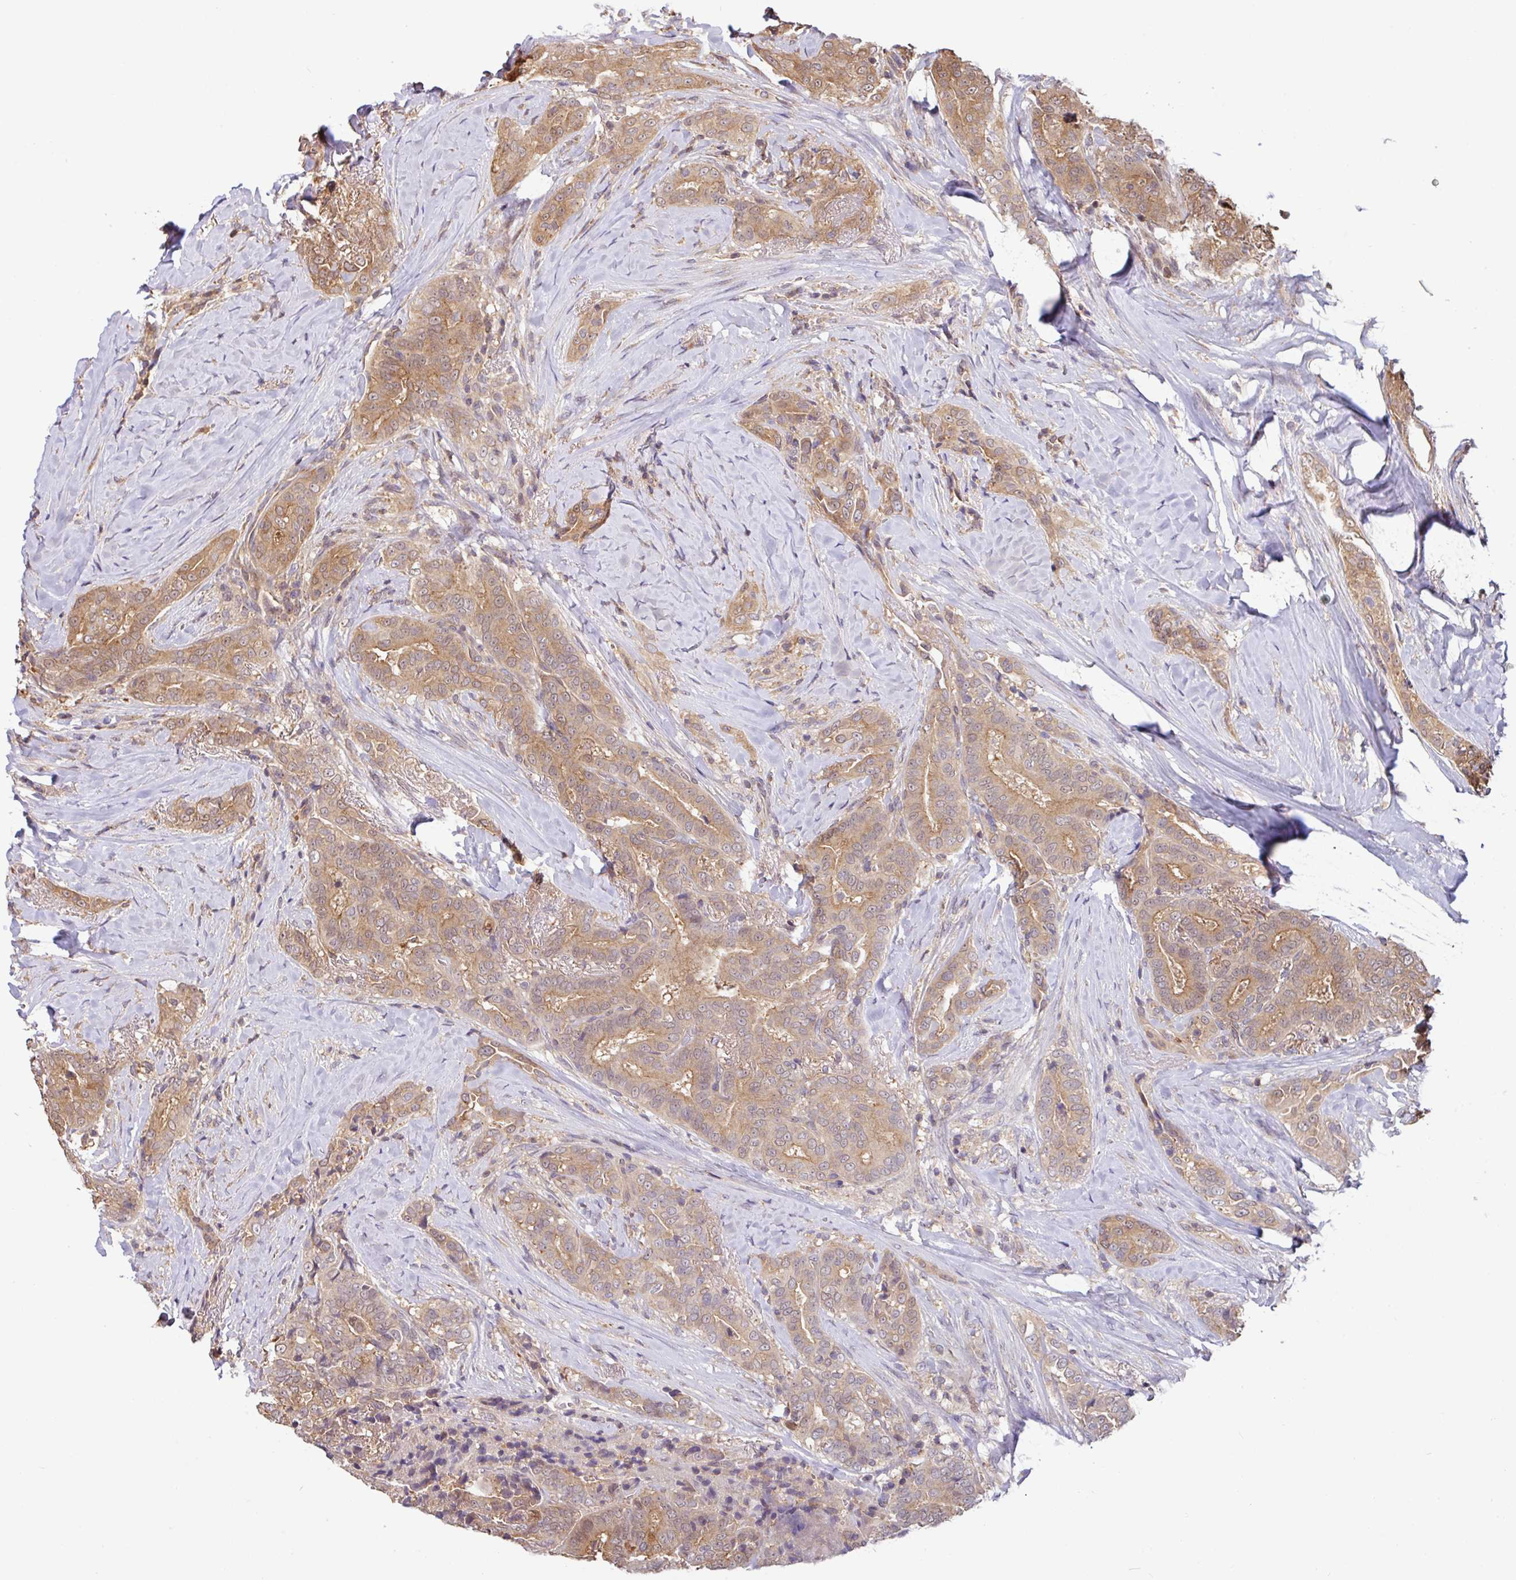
{"staining": {"intensity": "moderate", "quantity": ">75%", "location": "cytoplasmic/membranous"}, "tissue": "thyroid cancer", "cell_type": "Tumor cells", "image_type": "cancer", "snomed": [{"axis": "morphology", "description": "Papillary adenocarcinoma, NOS"}, {"axis": "topography", "description": "Thyroid gland"}], "caption": "Moderate cytoplasmic/membranous staining for a protein is seen in approximately >75% of tumor cells of papillary adenocarcinoma (thyroid) using immunohistochemistry.", "gene": "SHB", "patient": {"sex": "male", "age": 61}}